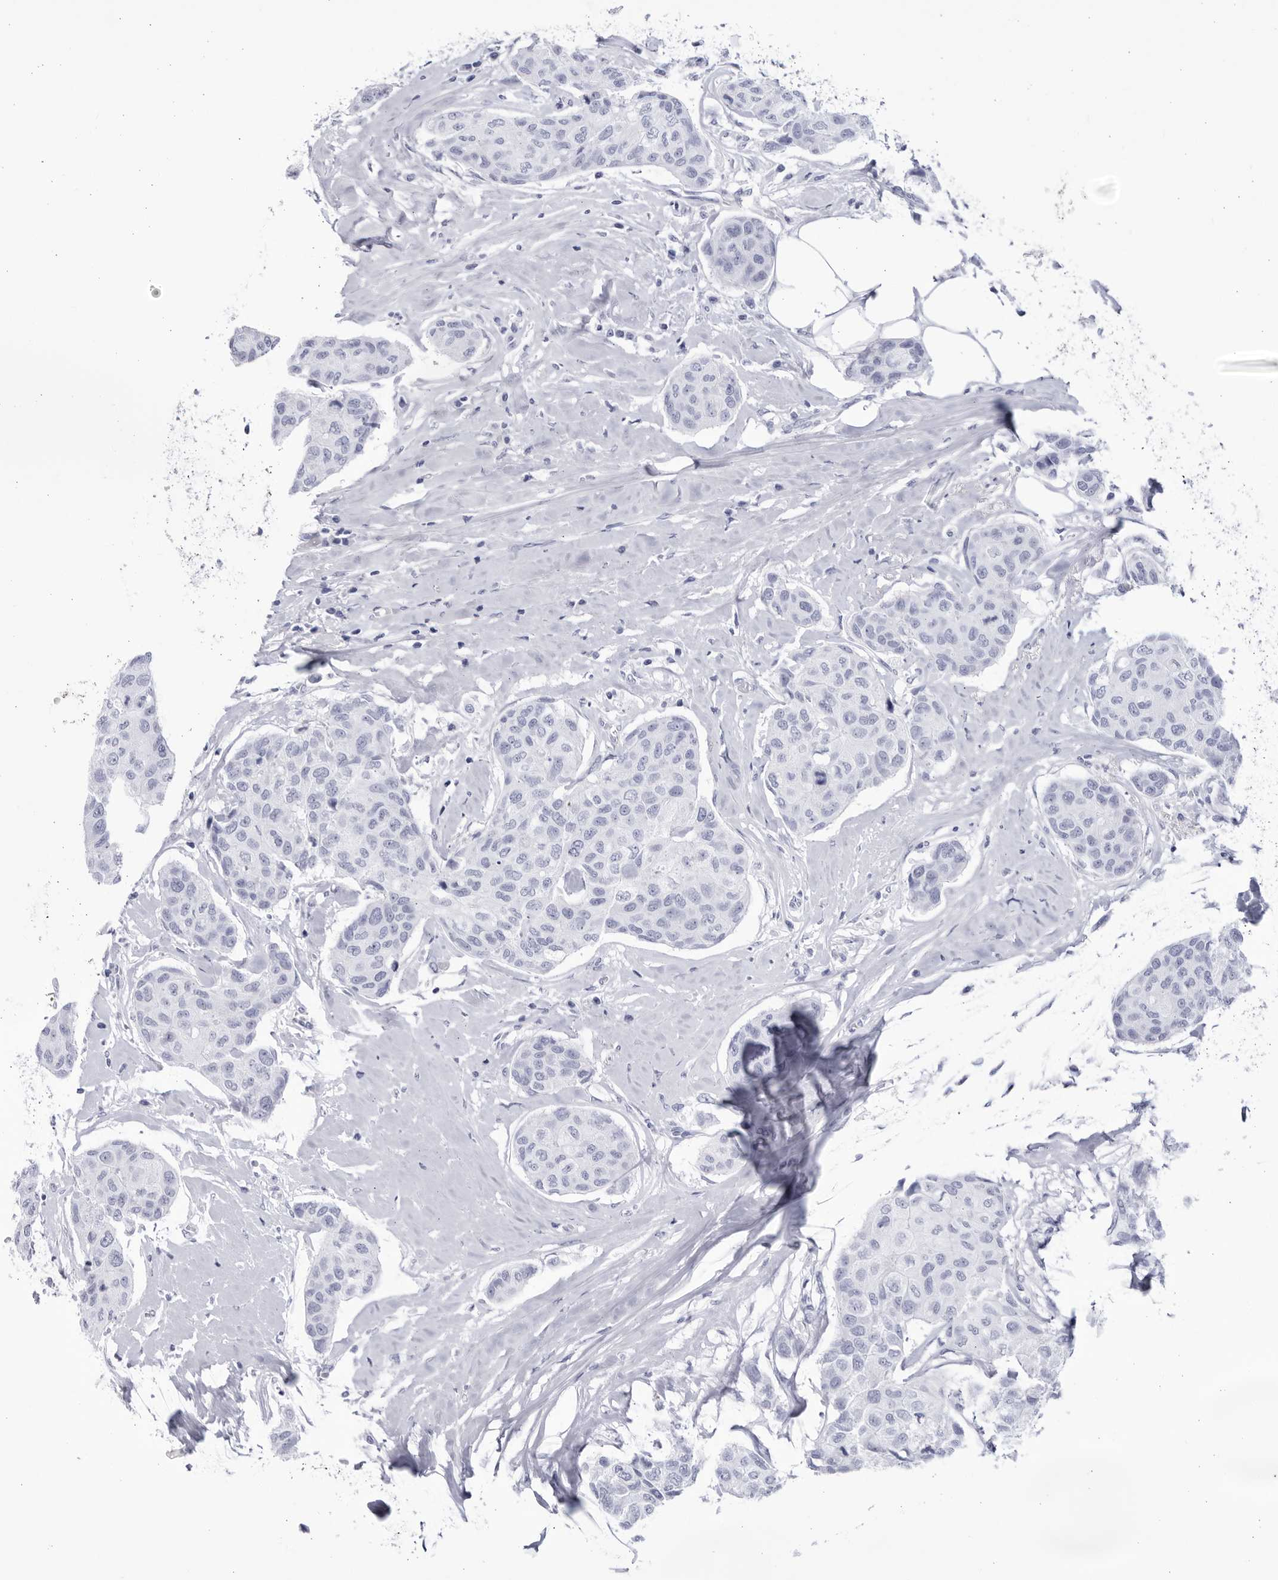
{"staining": {"intensity": "negative", "quantity": "none", "location": "none"}, "tissue": "breast cancer", "cell_type": "Tumor cells", "image_type": "cancer", "snomed": [{"axis": "morphology", "description": "Duct carcinoma"}, {"axis": "topography", "description": "Breast"}], "caption": "IHC histopathology image of neoplastic tissue: breast cancer (invasive ductal carcinoma) stained with DAB (3,3'-diaminobenzidine) displays no significant protein staining in tumor cells.", "gene": "CCDC181", "patient": {"sex": "female", "age": 80}}